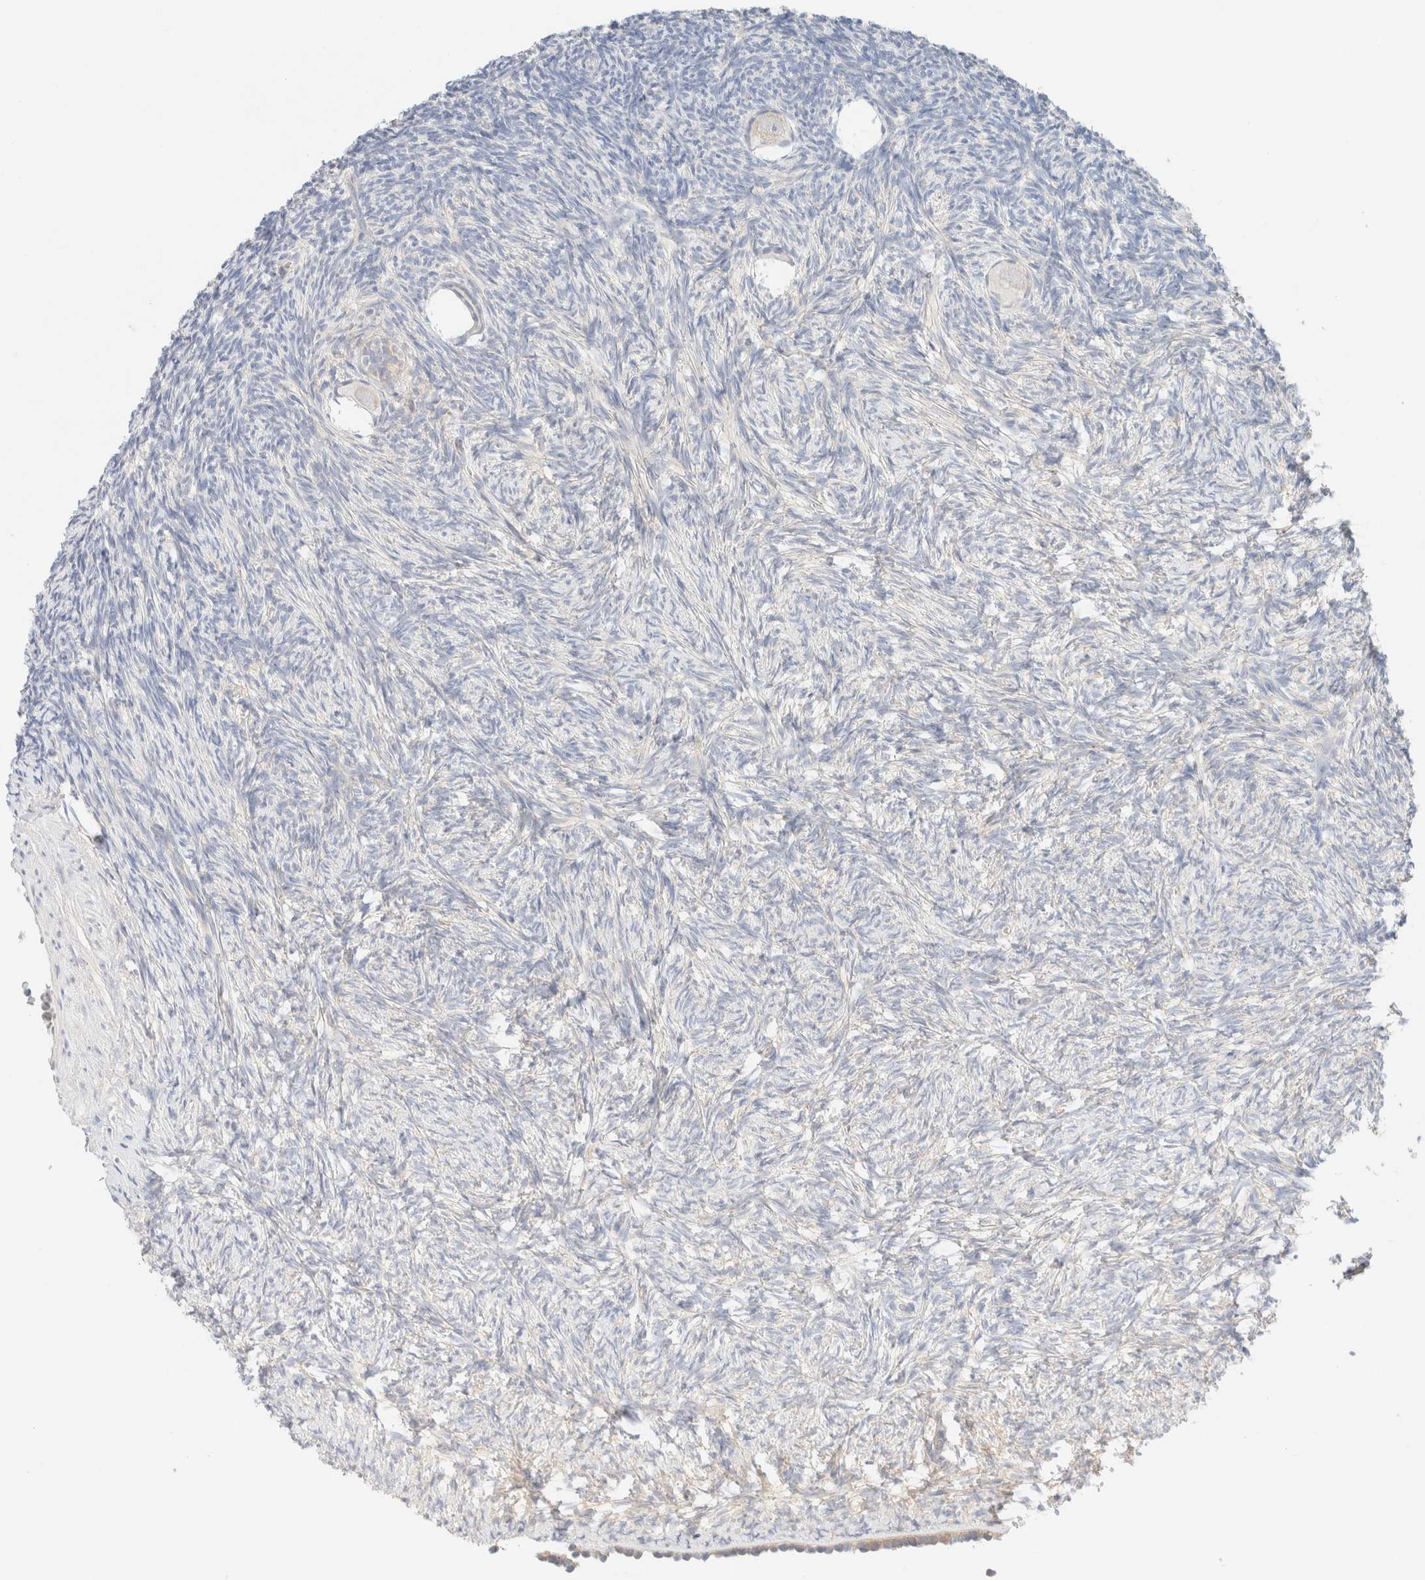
{"staining": {"intensity": "weak", "quantity": "25%-75%", "location": "cytoplasmic/membranous"}, "tissue": "ovary", "cell_type": "Follicle cells", "image_type": "normal", "snomed": [{"axis": "morphology", "description": "Normal tissue, NOS"}, {"axis": "topography", "description": "Ovary"}], "caption": "There is low levels of weak cytoplasmic/membranous staining in follicle cells of unremarkable ovary, as demonstrated by immunohistochemical staining (brown color).", "gene": "SARM1", "patient": {"sex": "female", "age": 34}}